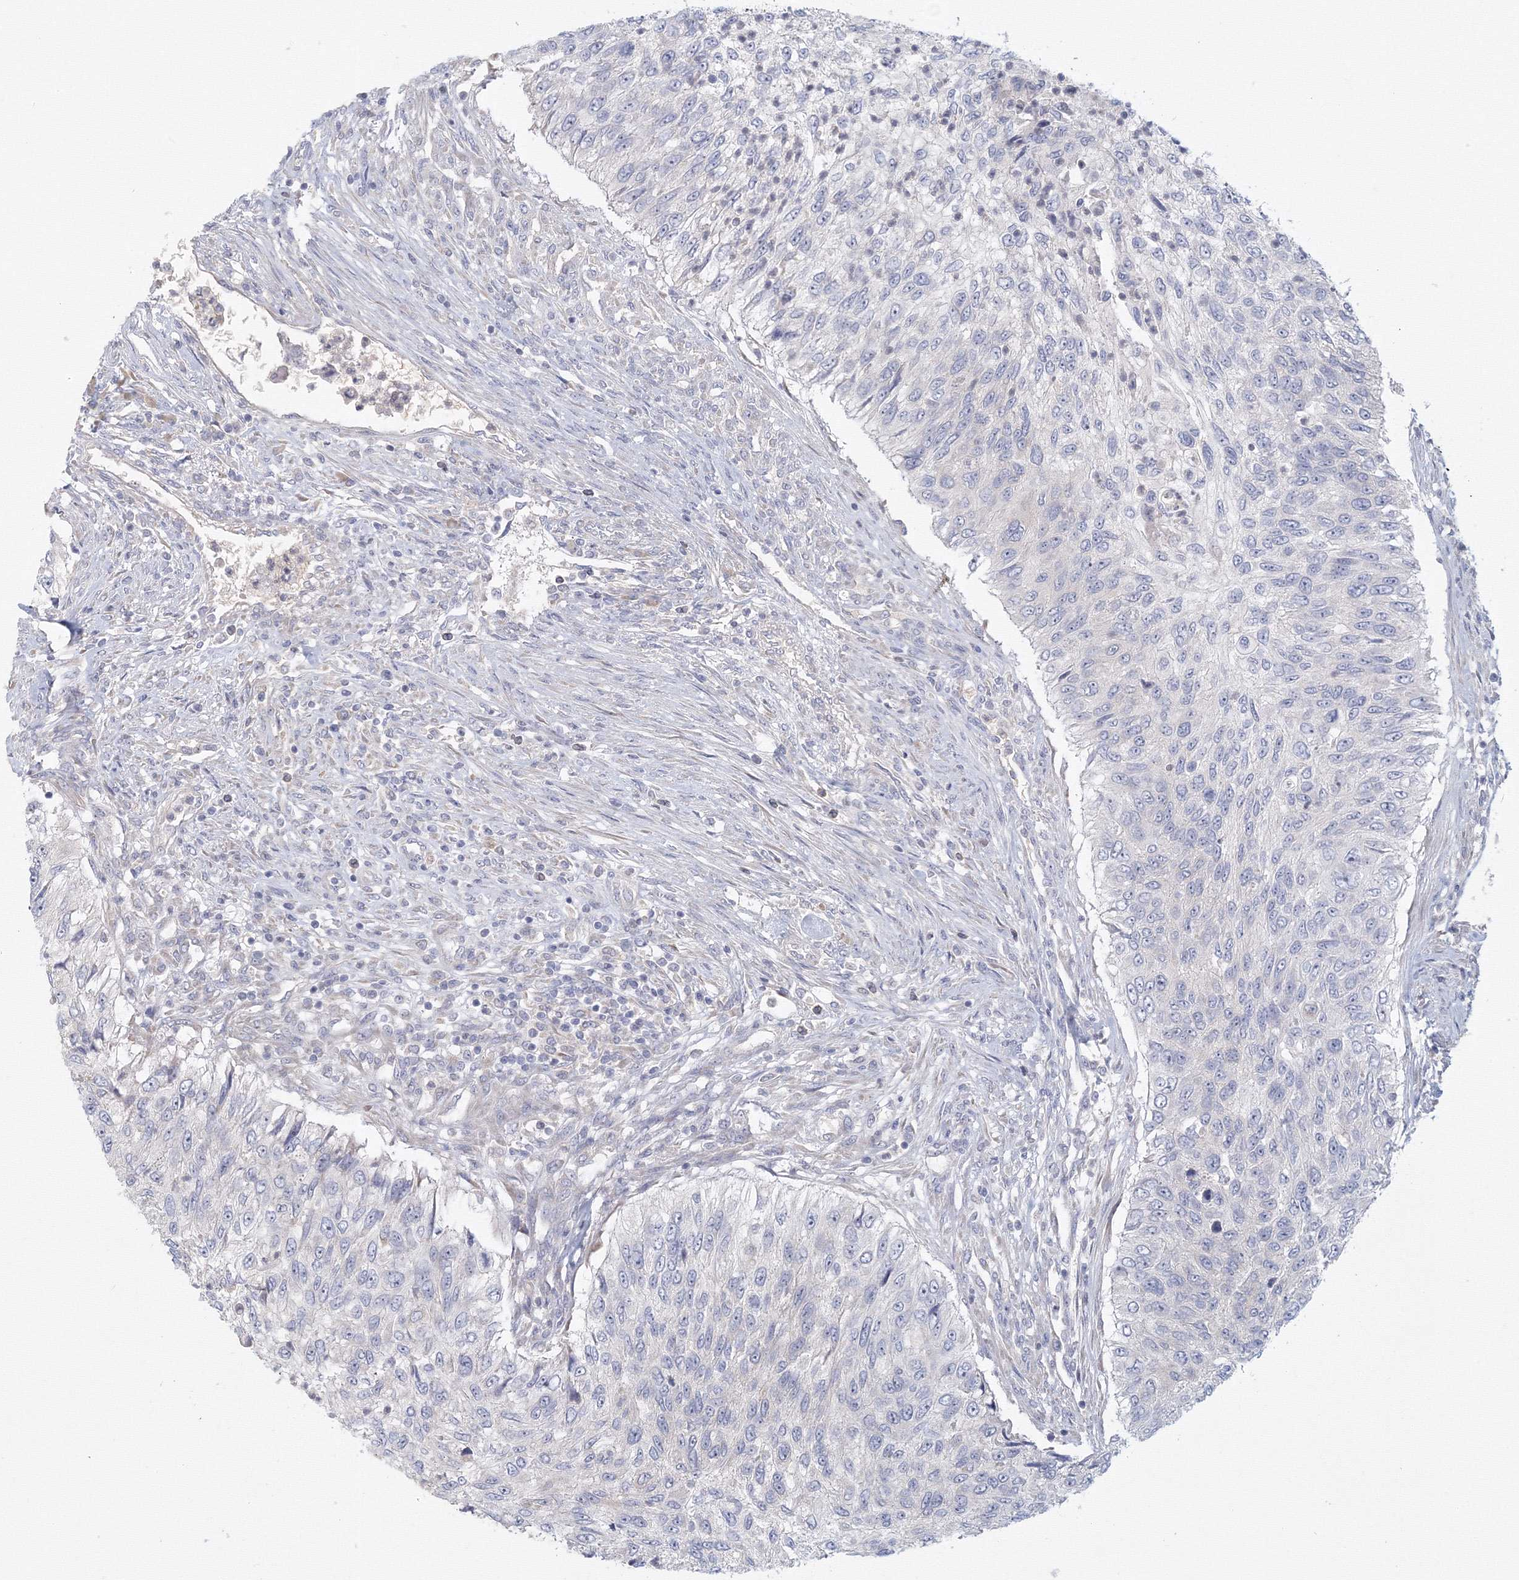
{"staining": {"intensity": "negative", "quantity": "none", "location": "none"}, "tissue": "urothelial cancer", "cell_type": "Tumor cells", "image_type": "cancer", "snomed": [{"axis": "morphology", "description": "Urothelial carcinoma, High grade"}, {"axis": "topography", "description": "Urinary bladder"}], "caption": "Photomicrograph shows no protein expression in tumor cells of high-grade urothelial carcinoma tissue. The staining was performed using DAB (3,3'-diaminobenzidine) to visualize the protein expression in brown, while the nuclei were stained in blue with hematoxylin (Magnification: 20x).", "gene": "TACC2", "patient": {"sex": "female", "age": 60}}